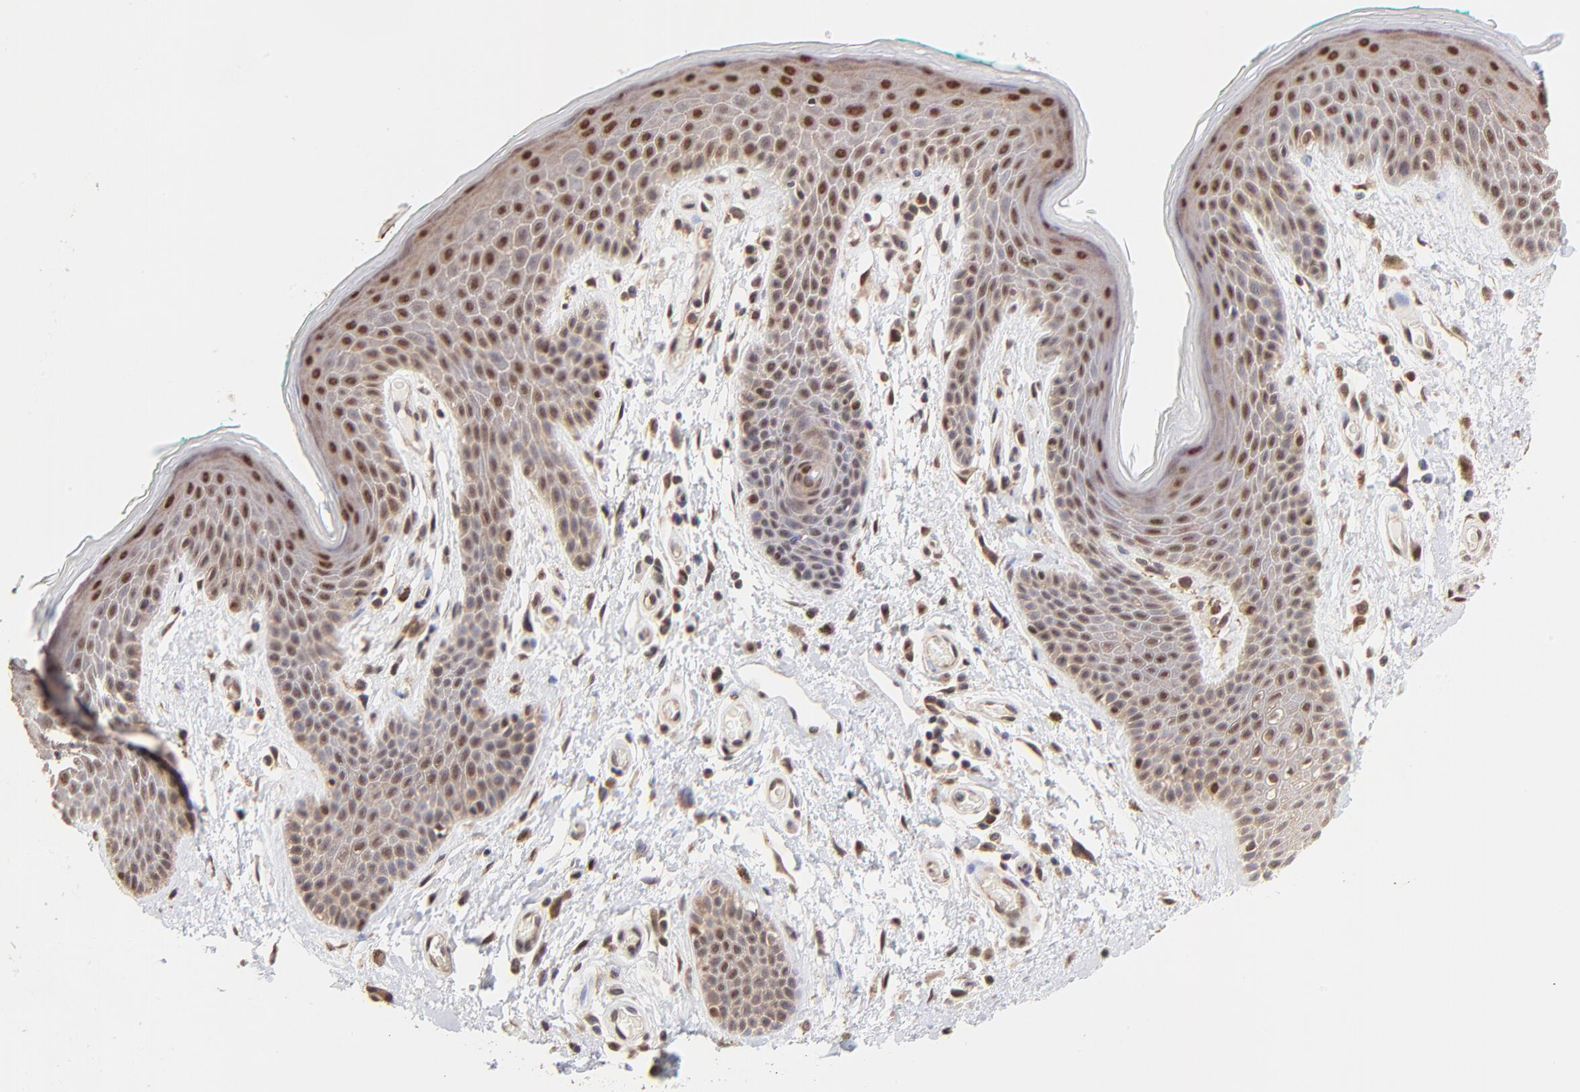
{"staining": {"intensity": "moderate", "quantity": "25%-75%", "location": "nuclear"}, "tissue": "skin", "cell_type": "Epidermal cells", "image_type": "normal", "snomed": [{"axis": "morphology", "description": "Normal tissue, NOS"}, {"axis": "topography", "description": "Anal"}], "caption": "Normal skin shows moderate nuclear staining in approximately 25%-75% of epidermal cells.", "gene": "PSMC4", "patient": {"sex": "male", "age": 74}}